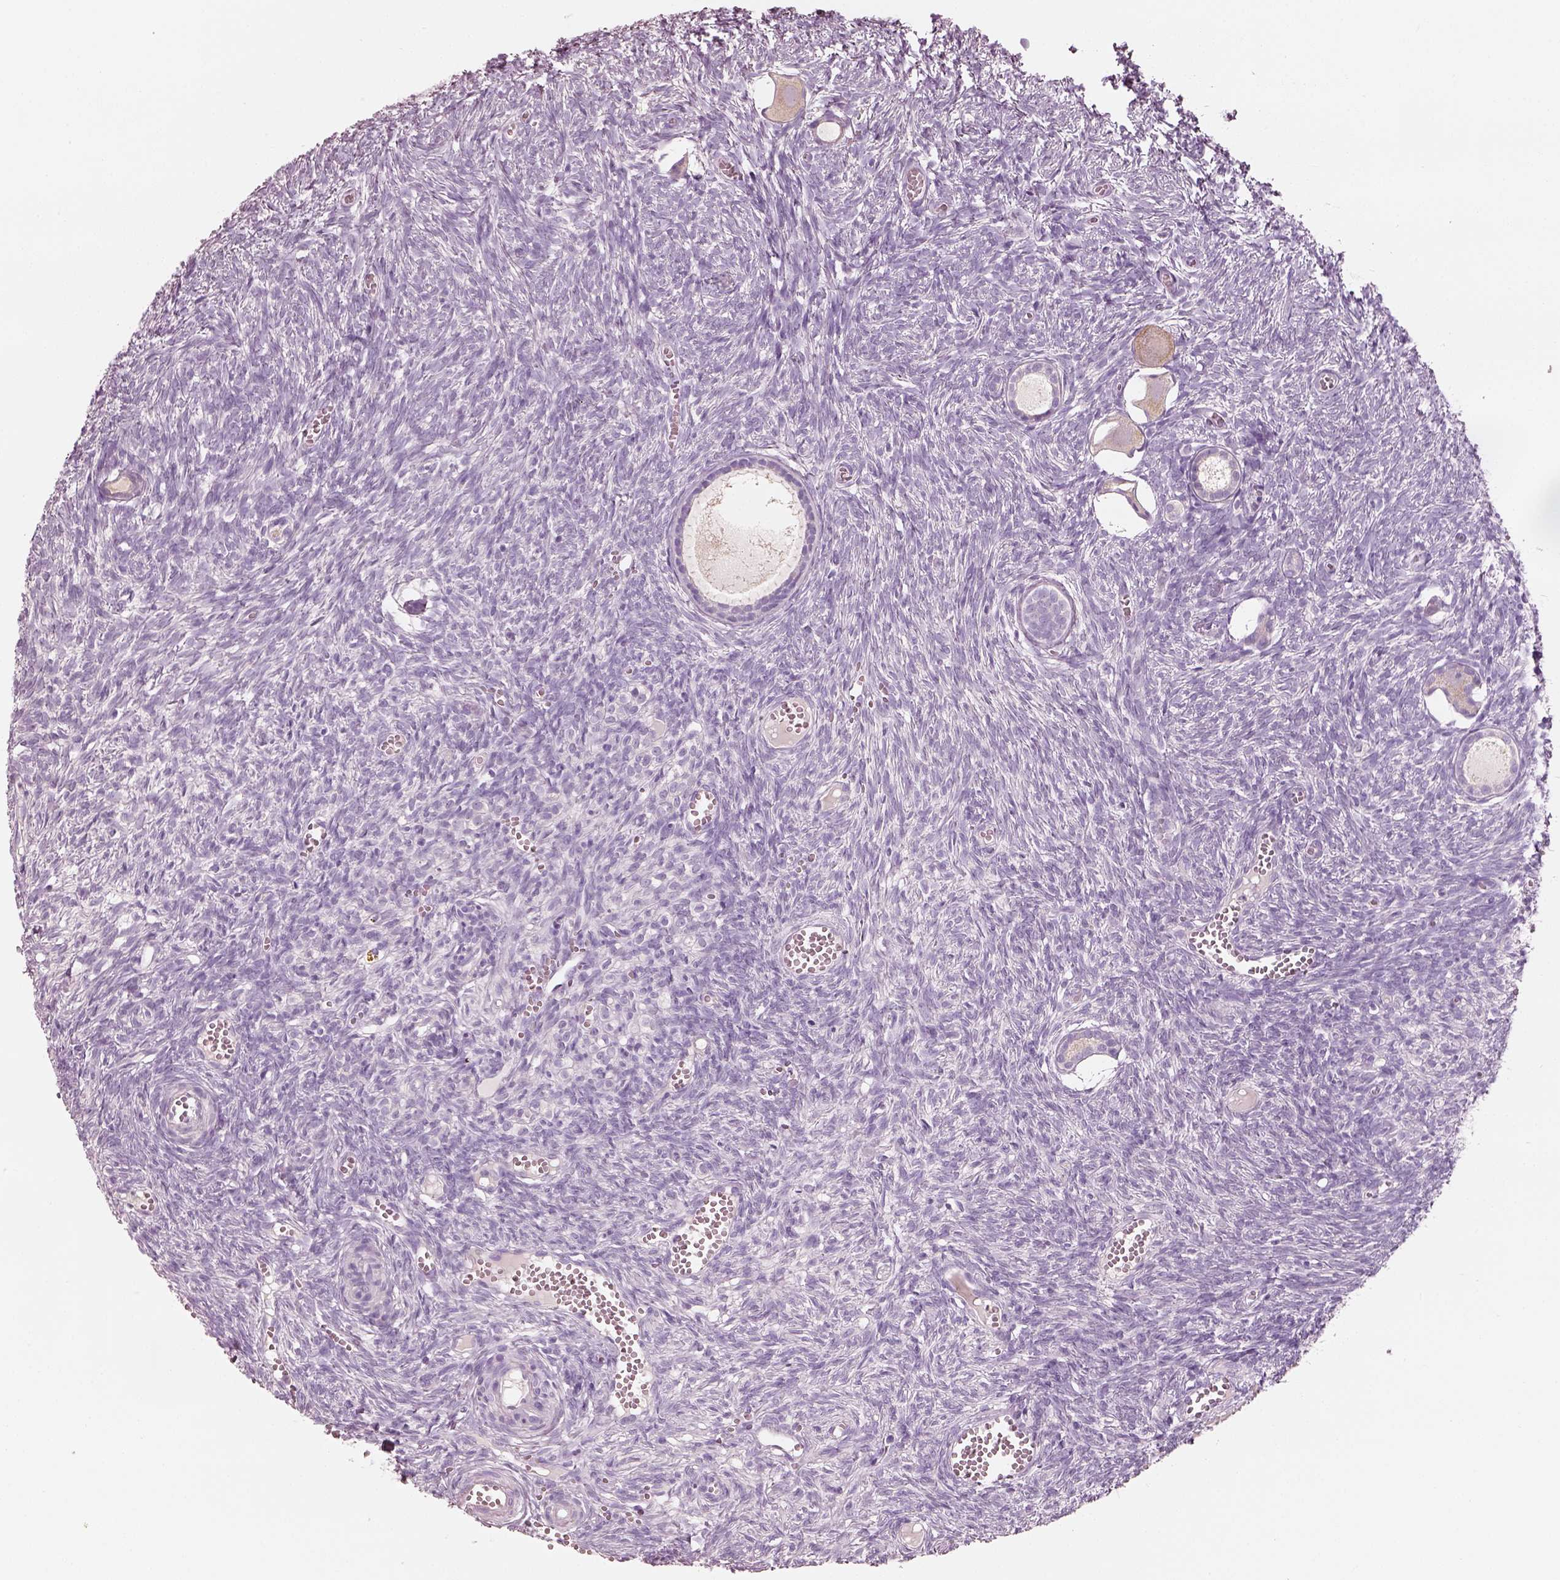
{"staining": {"intensity": "negative", "quantity": "none", "location": "none"}, "tissue": "ovary", "cell_type": "Follicle cells", "image_type": "normal", "snomed": [{"axis": "morphology", "description": "Normal tissue, NOS"}, {"axis": "topography", "description": "Ovary"}], "caption": "DAB (3,3'-diaminobenzidine) immunohistochemical staining of benign human ovary displays no significant positivity in follicle cells.", "gene": "PNOC", "patient": {"sex": "female", "age": 43}}